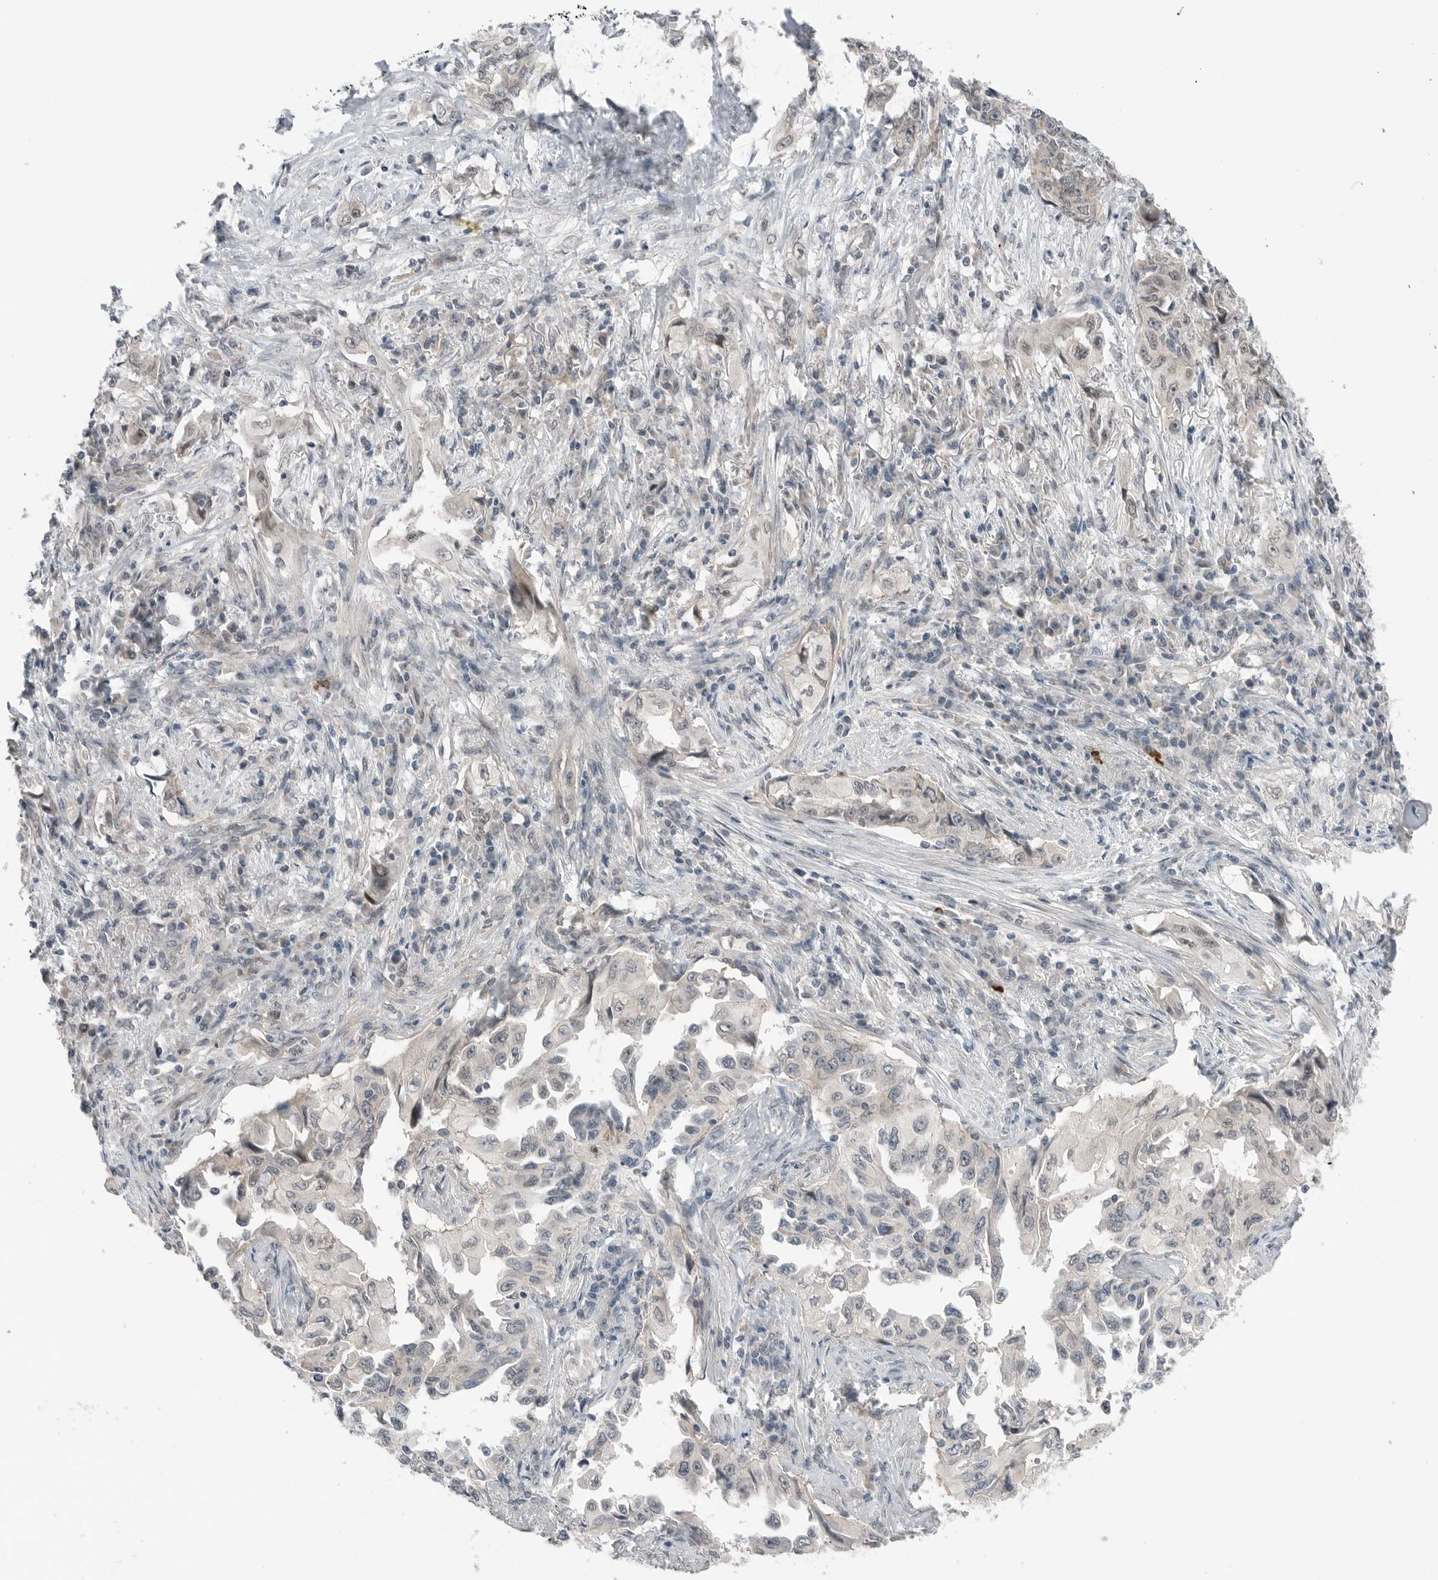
{"staining": {"intensity": "negative", "quantity": "none", "location": "none"}, "tissue": "lung cancer", "cell_type": "Tumor cells", "image_type": "cancer", "snomed": [{"axis": "morphology", "description": "Adenocarcinoma, NOS"}, {"axis": "topography", "description": "Lung"}], "caption": "IHC image of lung cancer (adenocarcinoma) stained for a protein (brown), which exhibits no positivity in tumor cells.", "gene": "NTAQ1", "patient": {"sex": "female", "age": 51}}